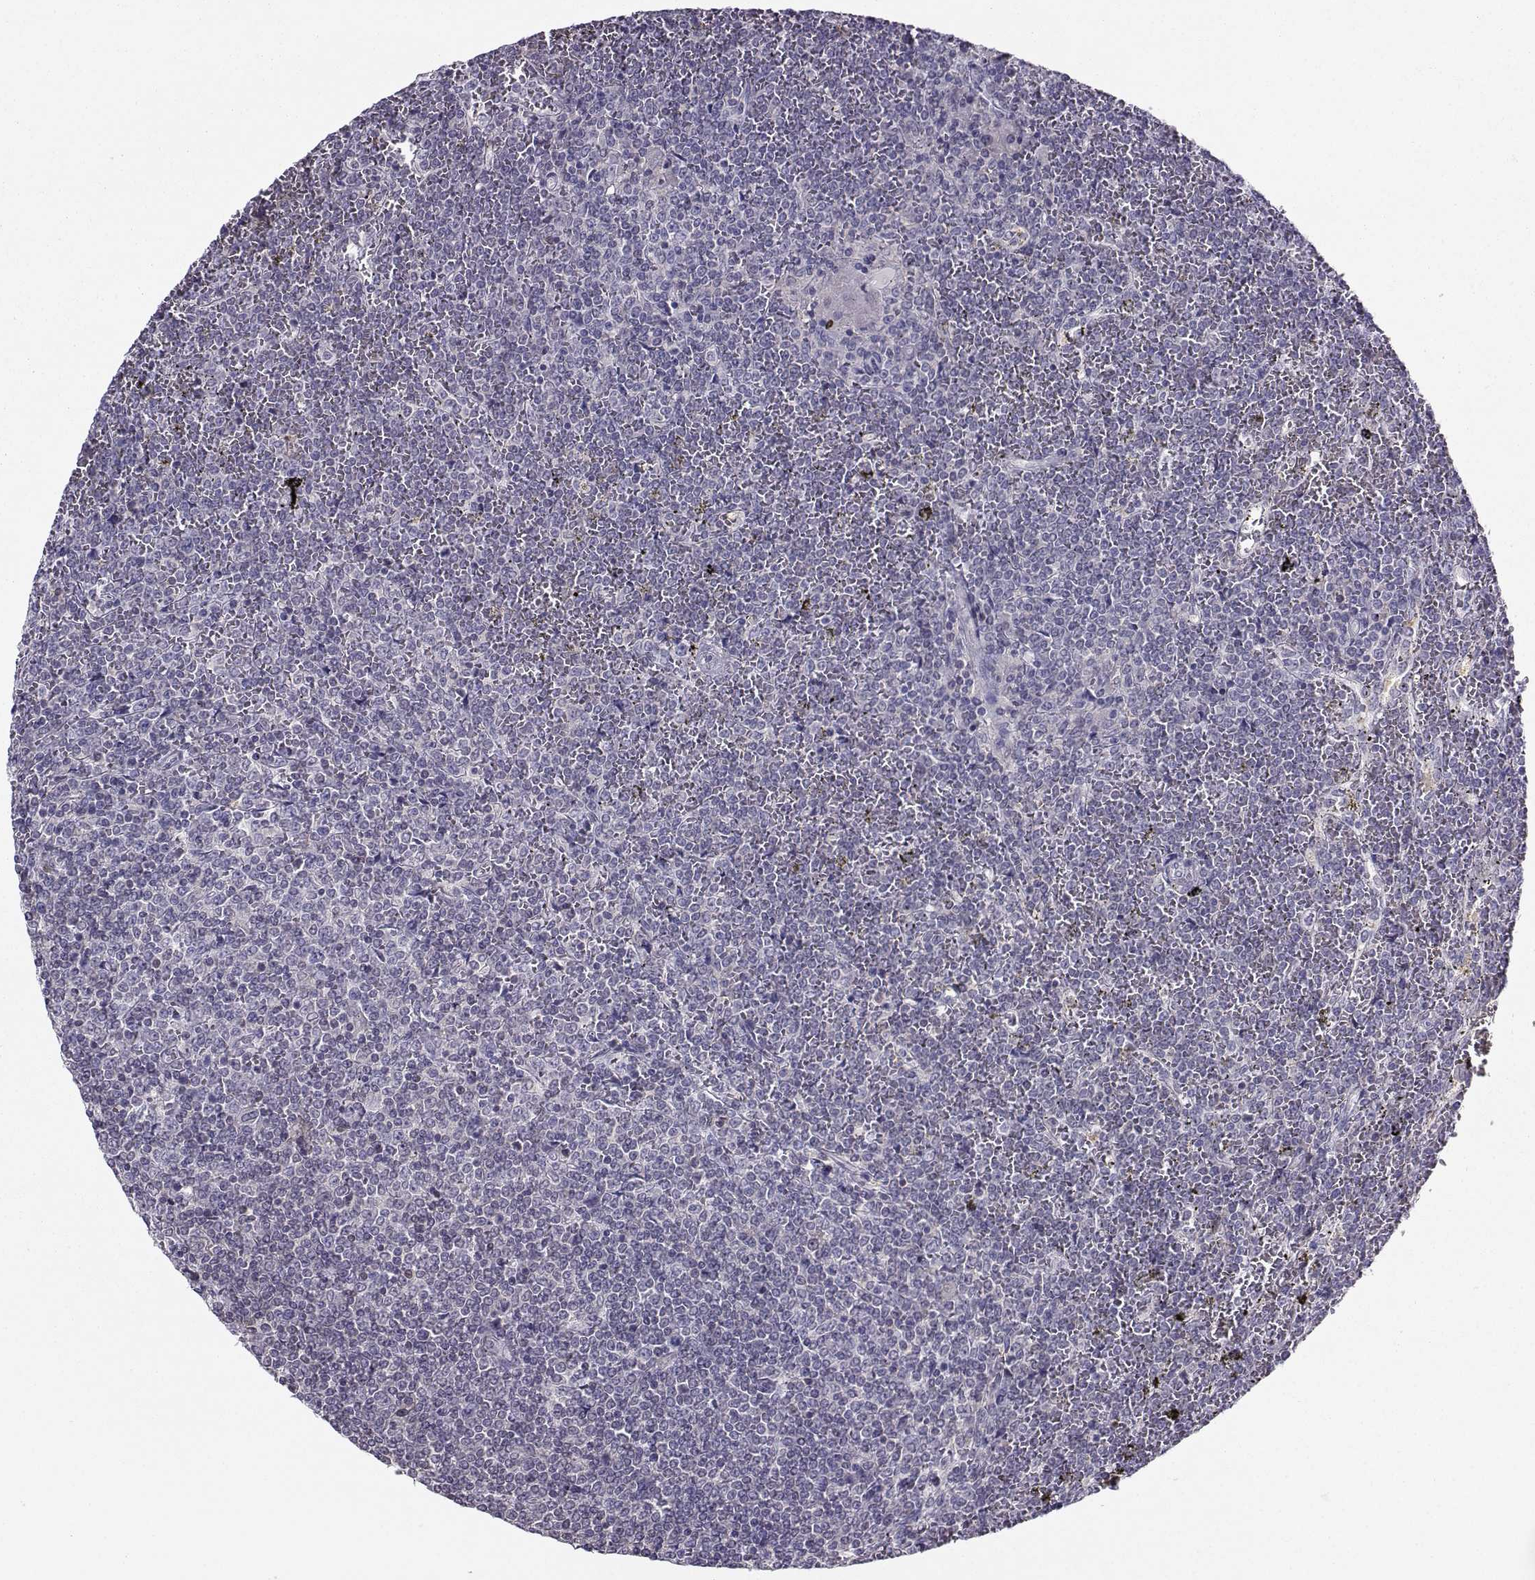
{"staining": {"intensity": "negative", "quantity": "none", "location": "none"}, "tissue": "lymphoma", "cell_type": "Tumor cells", "image_type": "cancer", "snomed": [{"axis": "morphology", "description": "Malignant lymphoma, non-Hodgkin's type, Low grade"}, {"axis": "topography", "description": "Spleen"}], "caption": "IHC of lymphoma displays no positivity in tumor cells.", "gene": "PGK1", "patient": {"sex": "female", "age": 19}}